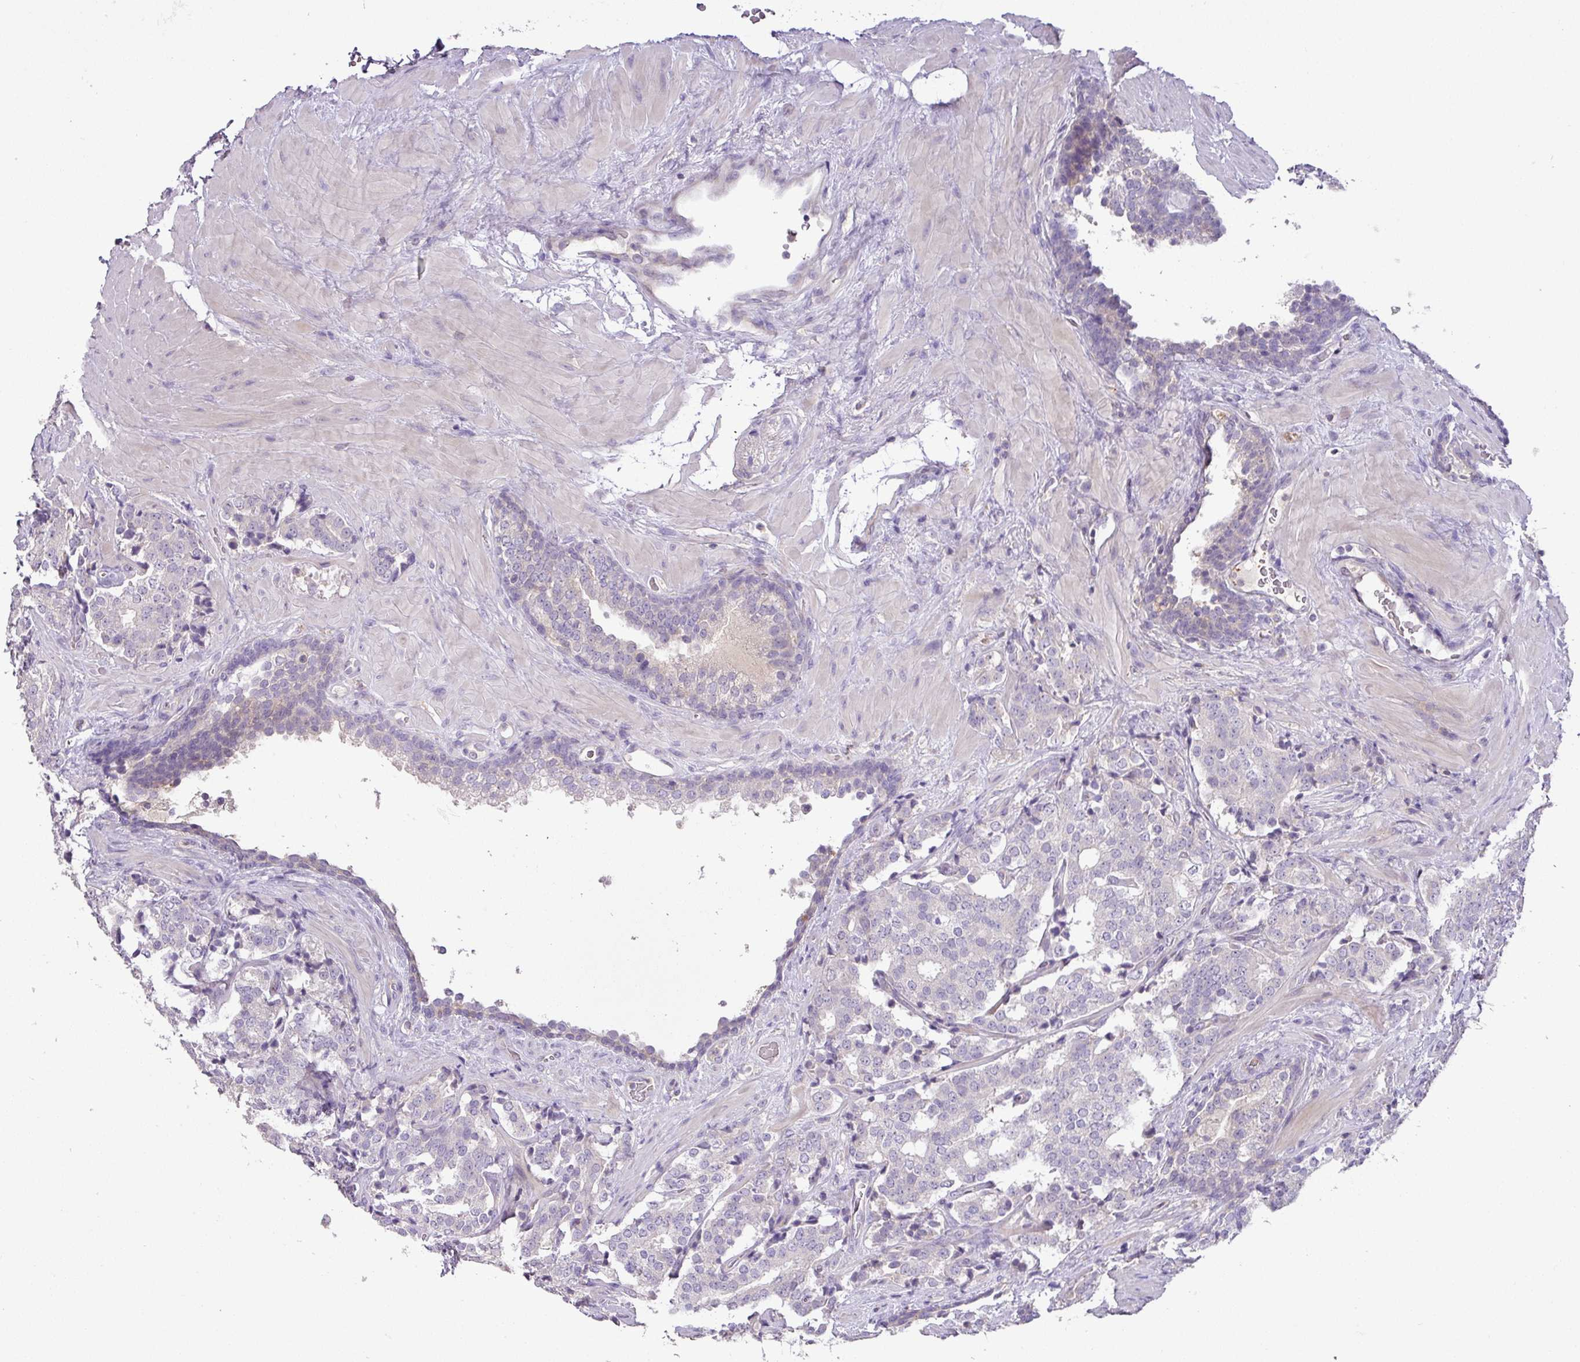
{"staining": {"intensity": "negative", "quantity": "none", "location": "none"}, "tissue": "prostate cancer", "cell_type": "Tumor cells", "image_type": "cancer", "snomed": [{"axis": "morphology", "description": "Adenocarcinoma, High grade"}, {"axis": "topography", "description": "Prostate"}], "caption": "Tumor cells are negative for protein expression in human prostate cancer. (DAB (3,3'-diaminobenzidine) IHC with hematoxylin counter stain).", "gene": "HOXC13", "patient": {"sex": "male", "age": 63}}